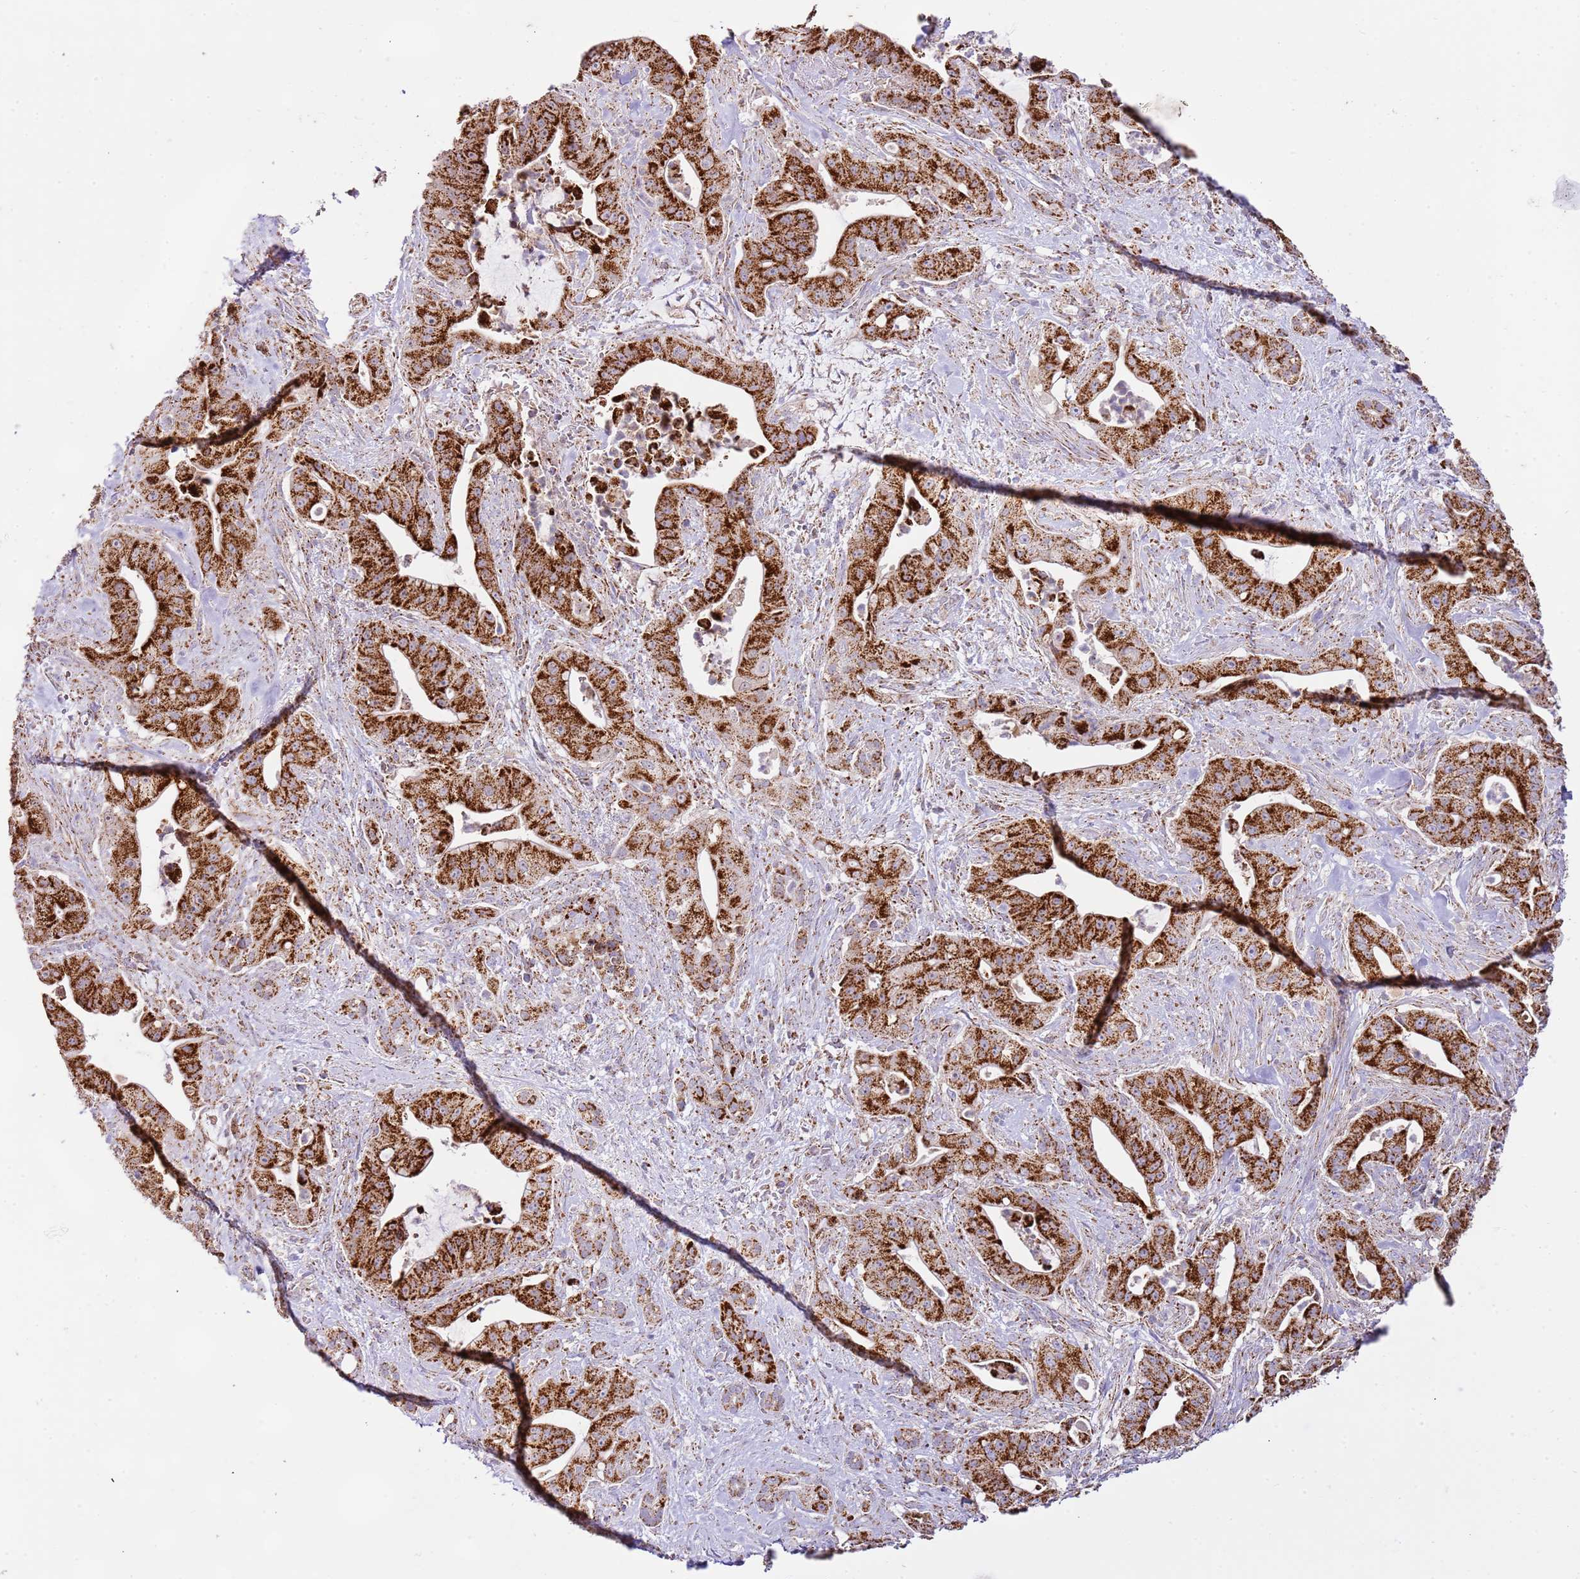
{"staining": {"intensity": "strong", "quantity": ">75%", "location": "cytoplasmic/membranous"}, "tissue": "pancreatic cancer", "cell_type": "Tumor cells", "image_type": "cancer", "snomed": [{"axis": "morphology", "description": "Adenocarcinoma, NOS"}, {"axis": "topography", "description": "Pancreas"}], "caption": "A micrograph of pancreatic cancer (adenocarcinoma) stained for a protein displays strong cytoplasmic/membranous brown staining in tumor cells.", "gene": "ZBTB39", "patient": {"sex": "male", "age": 57}}